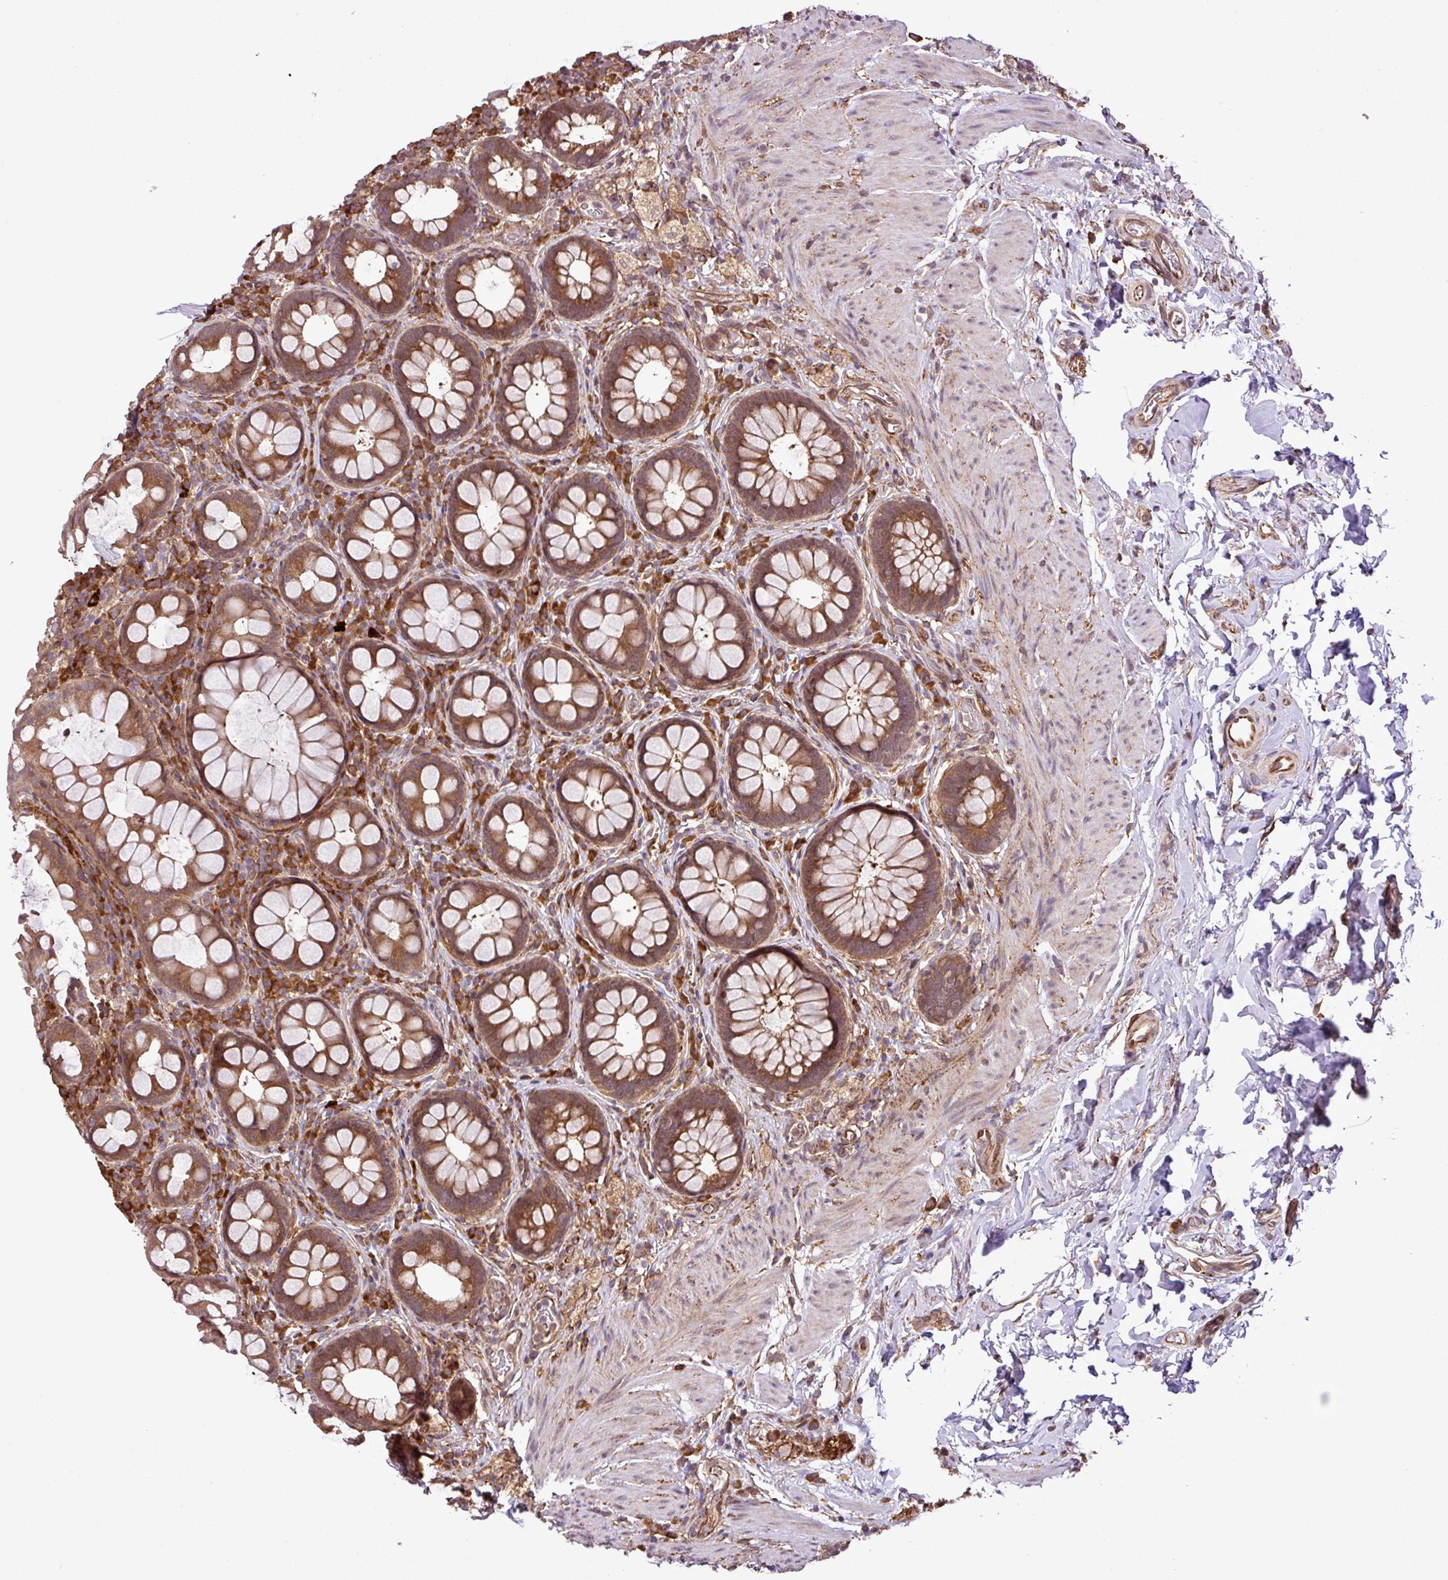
{"staining": {"intensity": "moderate", "quantity": ">75%", "location": "cytoplasmic/membranous"}, "tissue": "rectum", "cell_type": "Glandular cells", "image_type": "normal", "snomed": [{"axis": "morphology", "description": "Normal tissue, NOS"}, {"axis": "topography", "description": "Rectum"}, {"axis": "topography", "description": "Peripheral nerve tissue"}], "caption": "An immunohistochemistry (IHC) image of normal tissue is shown. Protein staining in brown shows moderate cytoplasmic/membranous positivity in rectum within glandular cells. Using DAB (3,3'-diaminobenzidine) (brown) and hematoxylin (blue) stains, captured at high magnification using brightfield microscopy.", "gene": "DLGAP4", "patient": {"sex": "female", "age": 69}}